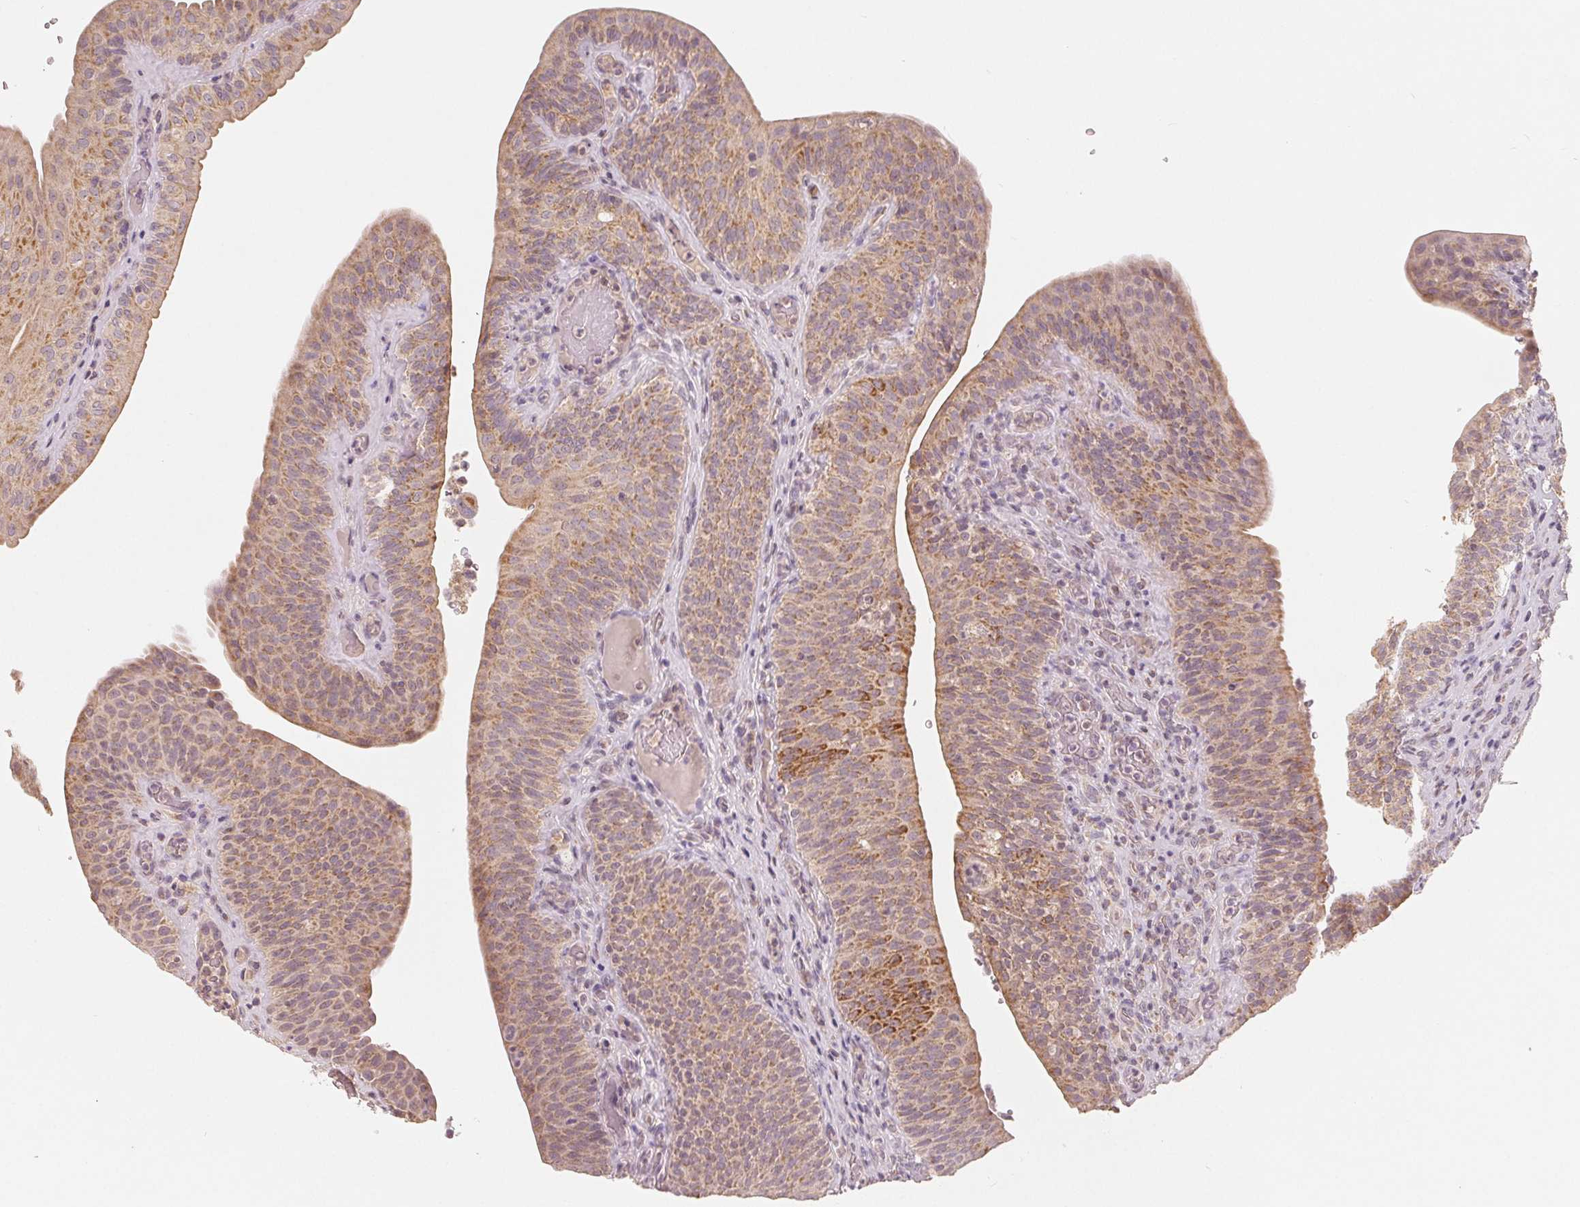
{"staining": {"intensity": "moderate", "quantity": "25%-75%", "location": "cytoplasmic/membranous"}, "tissue": "urinary bladder", "cell_type": "Urothelial cells", "image_type": "normal", "snomed": [{"axis": "morphology", "description": "Normal tissue, NOS"}, {"axis": "topography", "description": "Urinary bladder"}, {"axis": "topography", "description": "Peripheral nerve tissue"}], "caption": "There is medium levels of moderate cytoplasmic/membranous positivity in urothelial cells of unremarkable urinary bladder, as demonstrated by immunohistochemical staining (brown color).", "gene": "GHITM", "patient": {"sex": "male", "age": 66}}